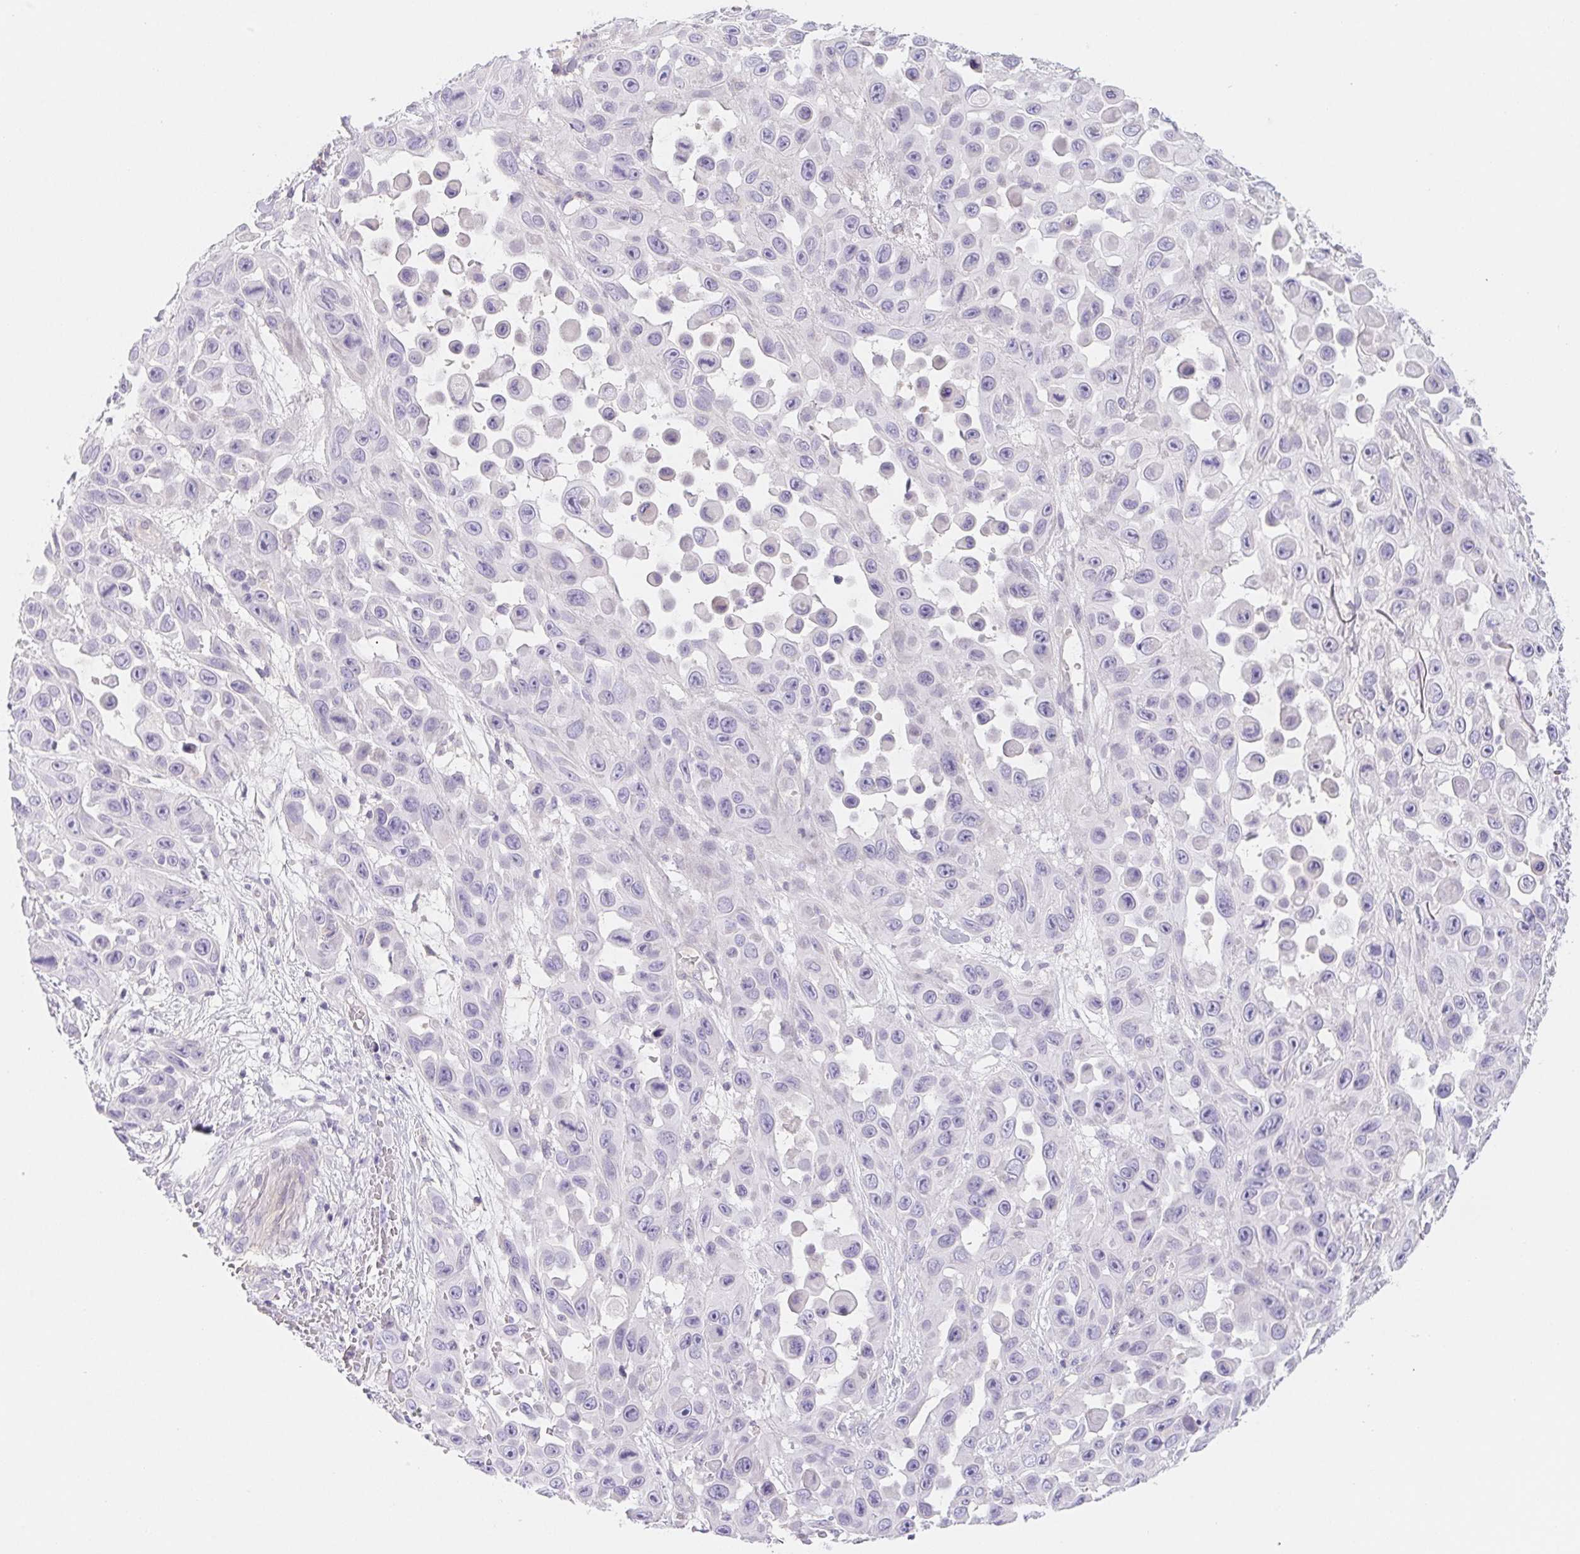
{"staining": {"intensity": "negative", "quantity": "none", "location": "none"}, "tissue": "skin cancer", "cell_type": "Tumor cells", "image_type": "cancer", "snomed": [{"axis": "morphology", "description": "Squamous cell carcinoma, NOS"}, {"axis": "topography", "description": "Skin"}], "caption": "IHC micrograph of neoplastic tissue: skin cancer stained with DAB reveals no significant protein positivity in tumor cells.", "gene": "CTNND2", "patient": {"sex": "male", "age": 81}}